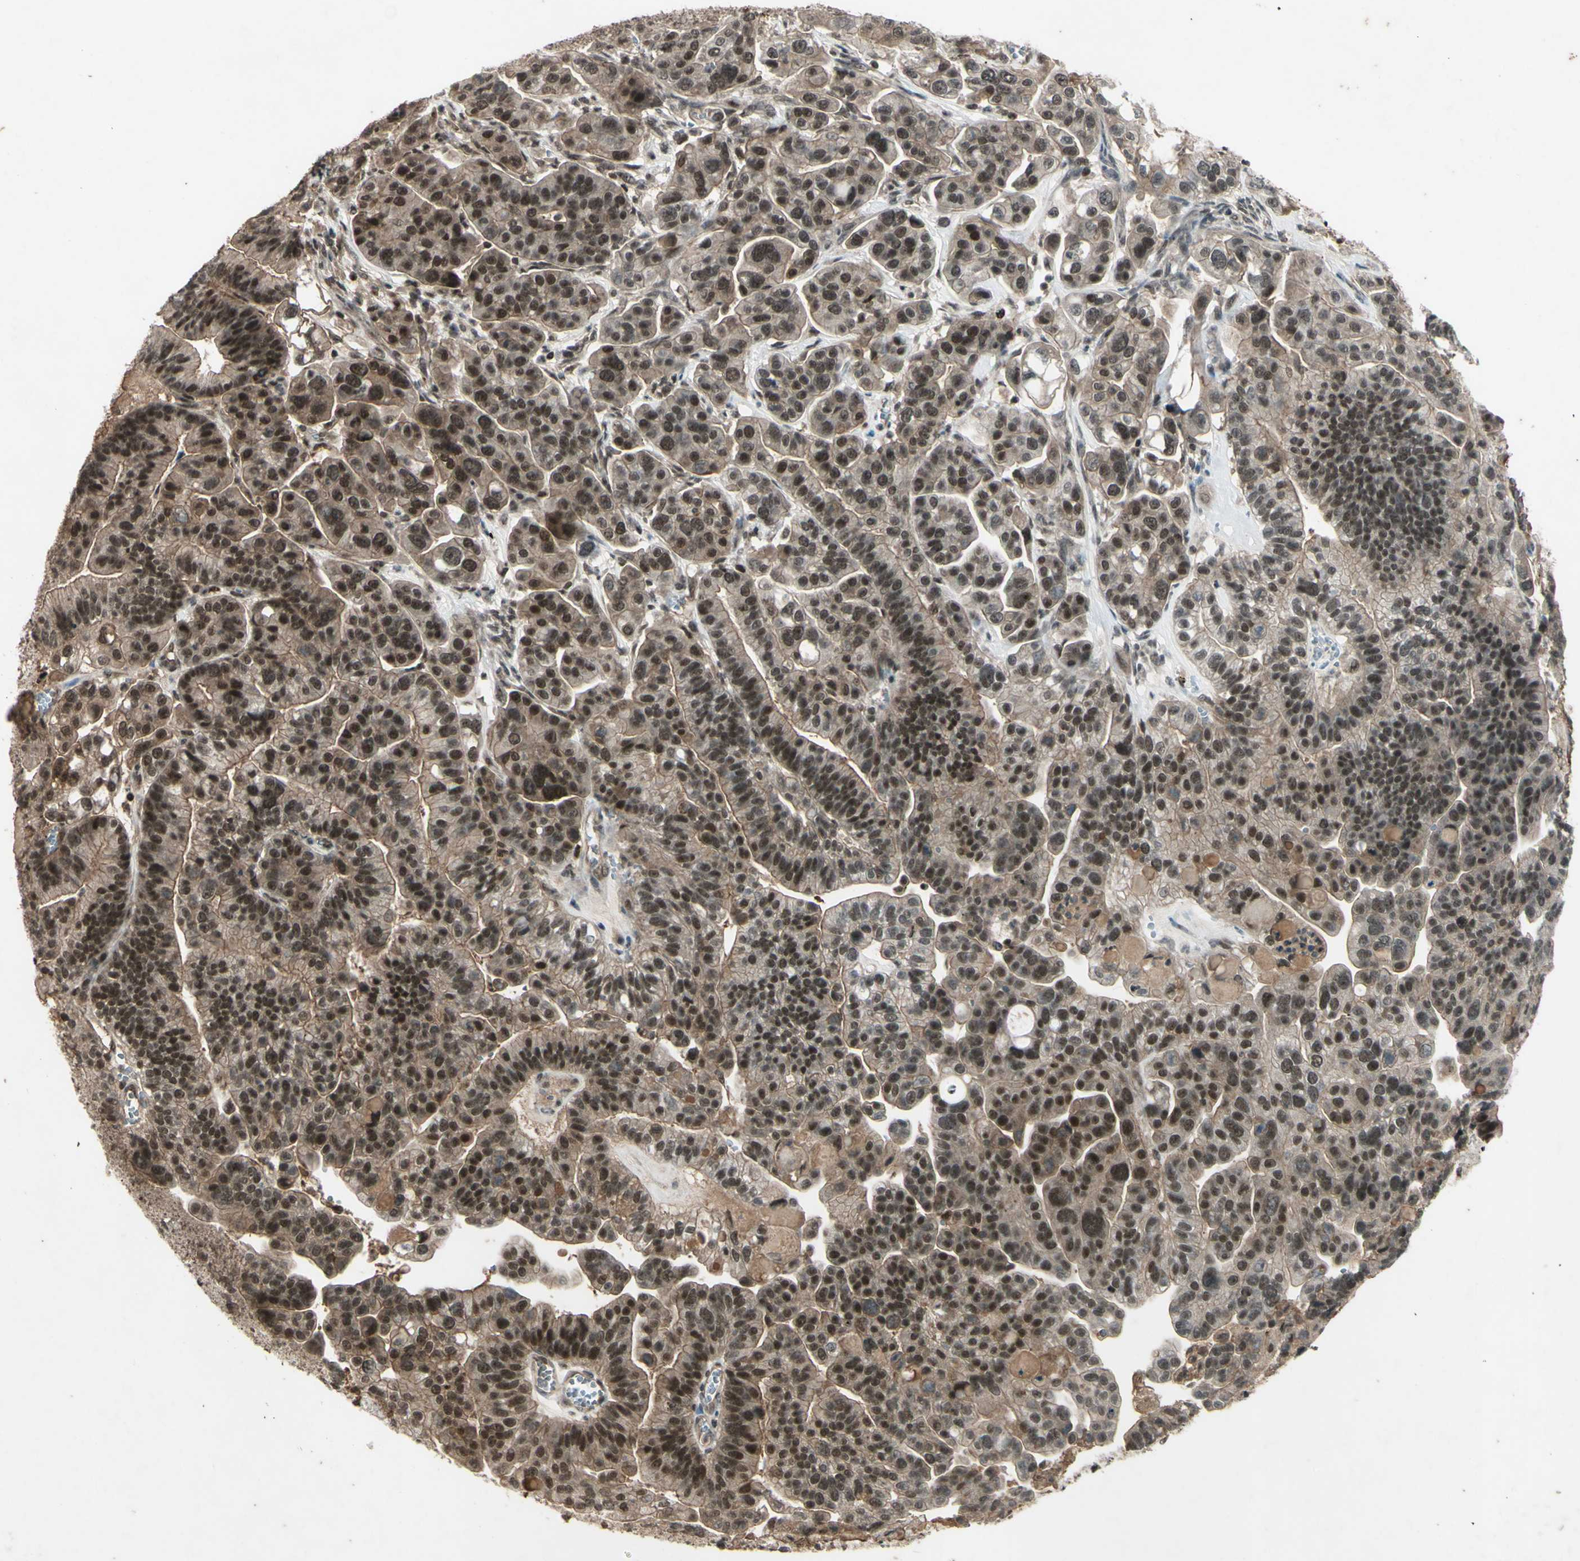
{"staining": {"intensity": "moderate", "quantity": ">75%", "location": "cytoplasmic/membranous,nuclear"}, "tissue": "ovarian cancer", "cell_type": "Tumor cells", "image_type": "cancer", "snomed": [{"axis": "morphology", "description": "Cystadenocarcinoma, serous, NOS"}, {"axis": "topography", "description": "Ovary"}], "caption": "High-power microscopy captured an IHC micrograph of serous cystadenocarcinoma (ovarian), revealing moderate cytoplasmic/membranous and nuclear expression in approximately >75% of tumor cells. (DAB IHC, brown staining for protein, blue staining for nuclei).", "gene": "SNW1", "patient": {"sex": "female", "age": 56}}